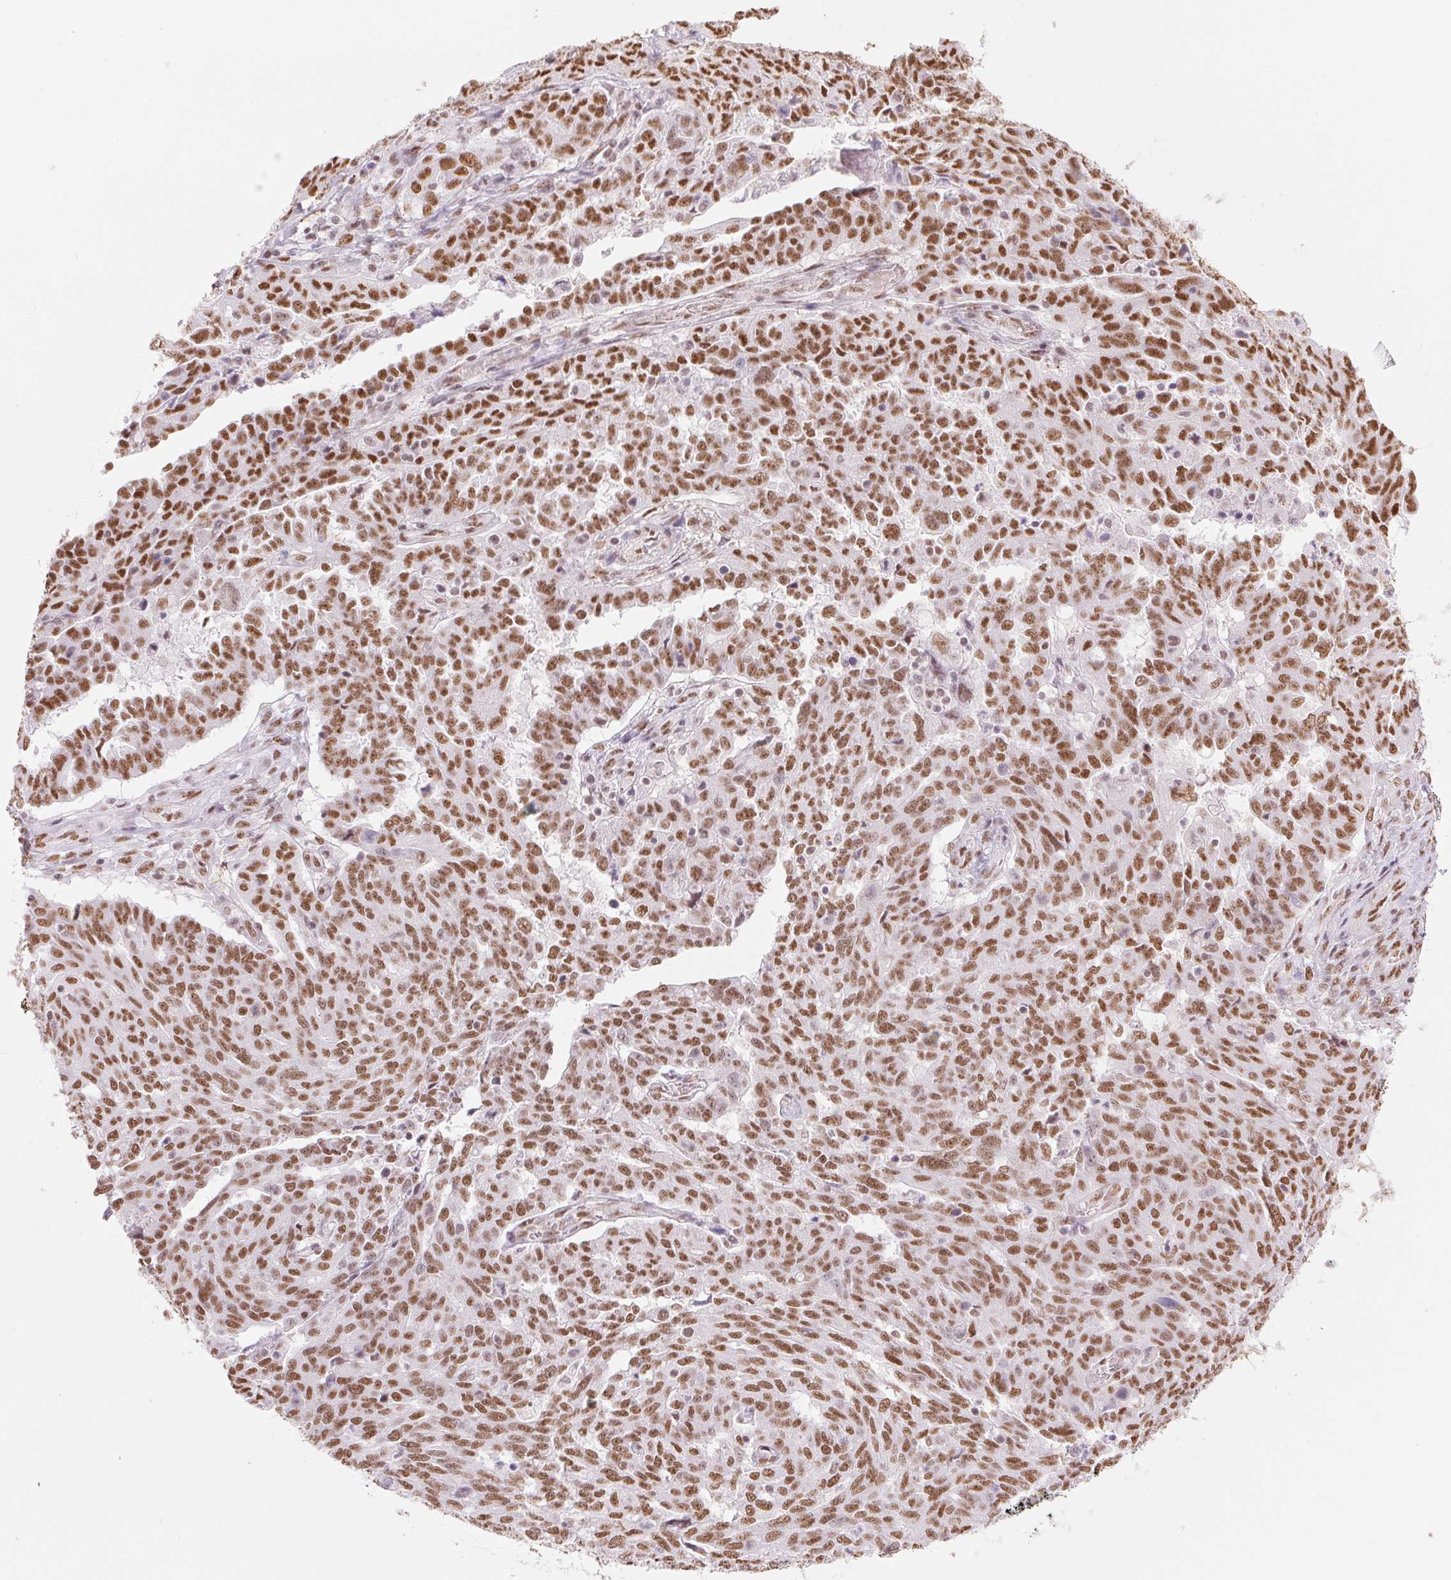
{"staining": {"intensity": "moderate", "quantity": ">75%", "location": "nuclear"}, "tissue": "ovarian cancer", "cell_type": "Tumor cells", "image_type": "cancer", "snomed": [{"axis": "morphology", "description": "Cystadenocarcinoma, serous, NOS"}, {"axis": "topography", "description": "Ovary"}], "caption": "A high-resolution image shows immunohistochemistry staining of ovarian serous cystadenocarcinoma, which displays moderate nuclear positivity in about >75% of tumor cells.", "gene": "ZFR2", "patient": {"sex": "female", "age": 67}}